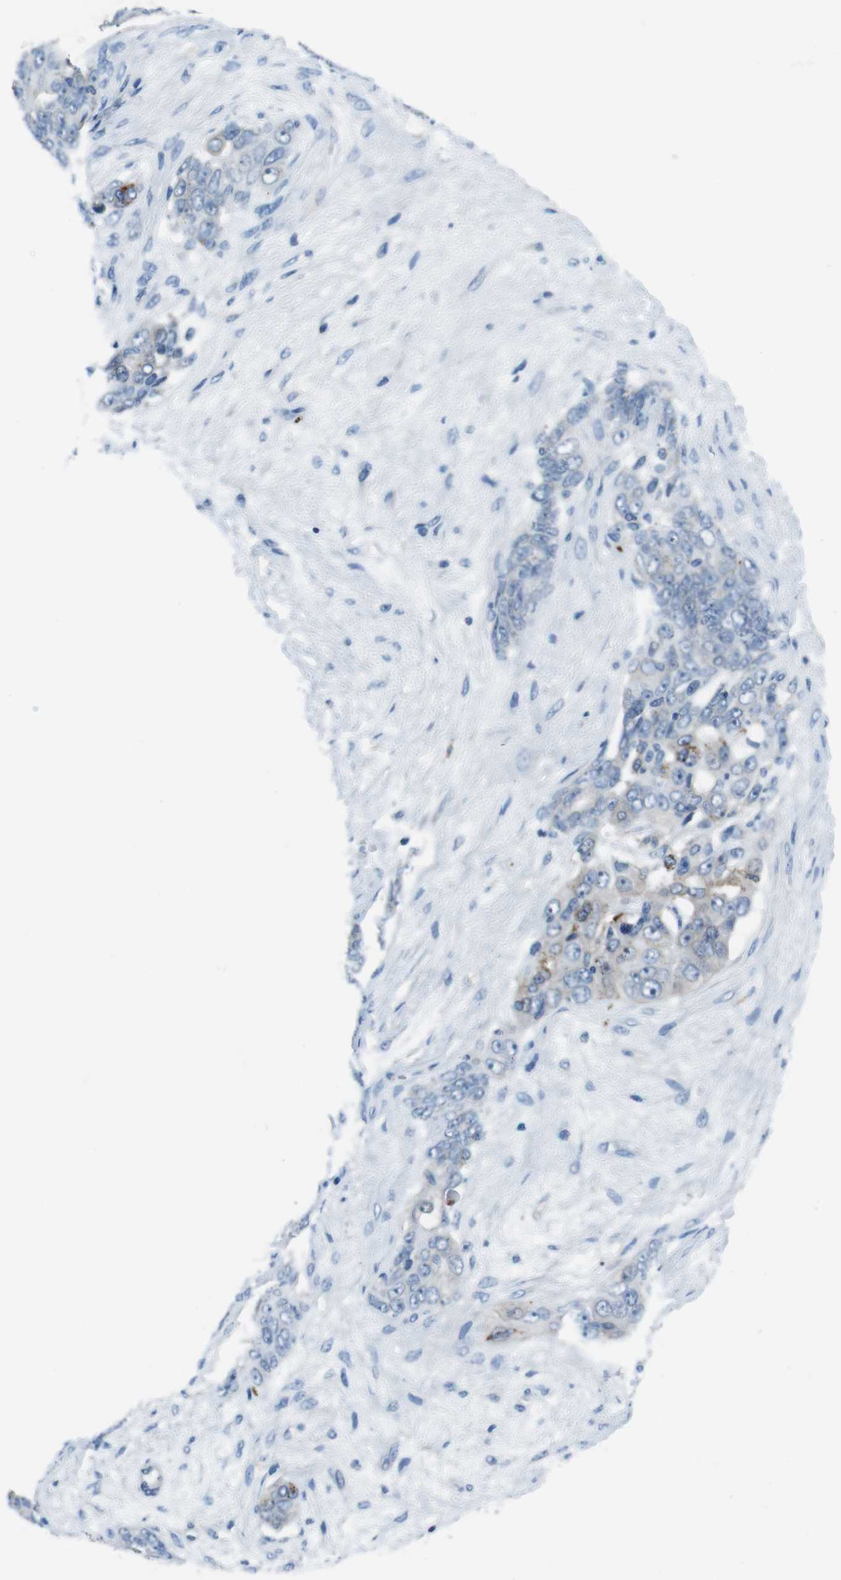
{"staining": {"intensity": "negative", "quantity": "none", "location": "none"}, "tissue": "ovarian cancer", "cell_type": "Tumor cells", "image_type": "cancer", "snomed": [{"axis": "morphology", "description": "Carcinoma, endometroid"}, {"axis": "topography", "description": "Ovary"}], "caption": "High power microscopy photomicrograph of an immunohistochemistry (IHC) micrograph of ovarian endometroid carcinoma, revealing no significant expression in tumor cells.", "gene": "TULP3", "patient": {"sex": "female", "age": 51}}